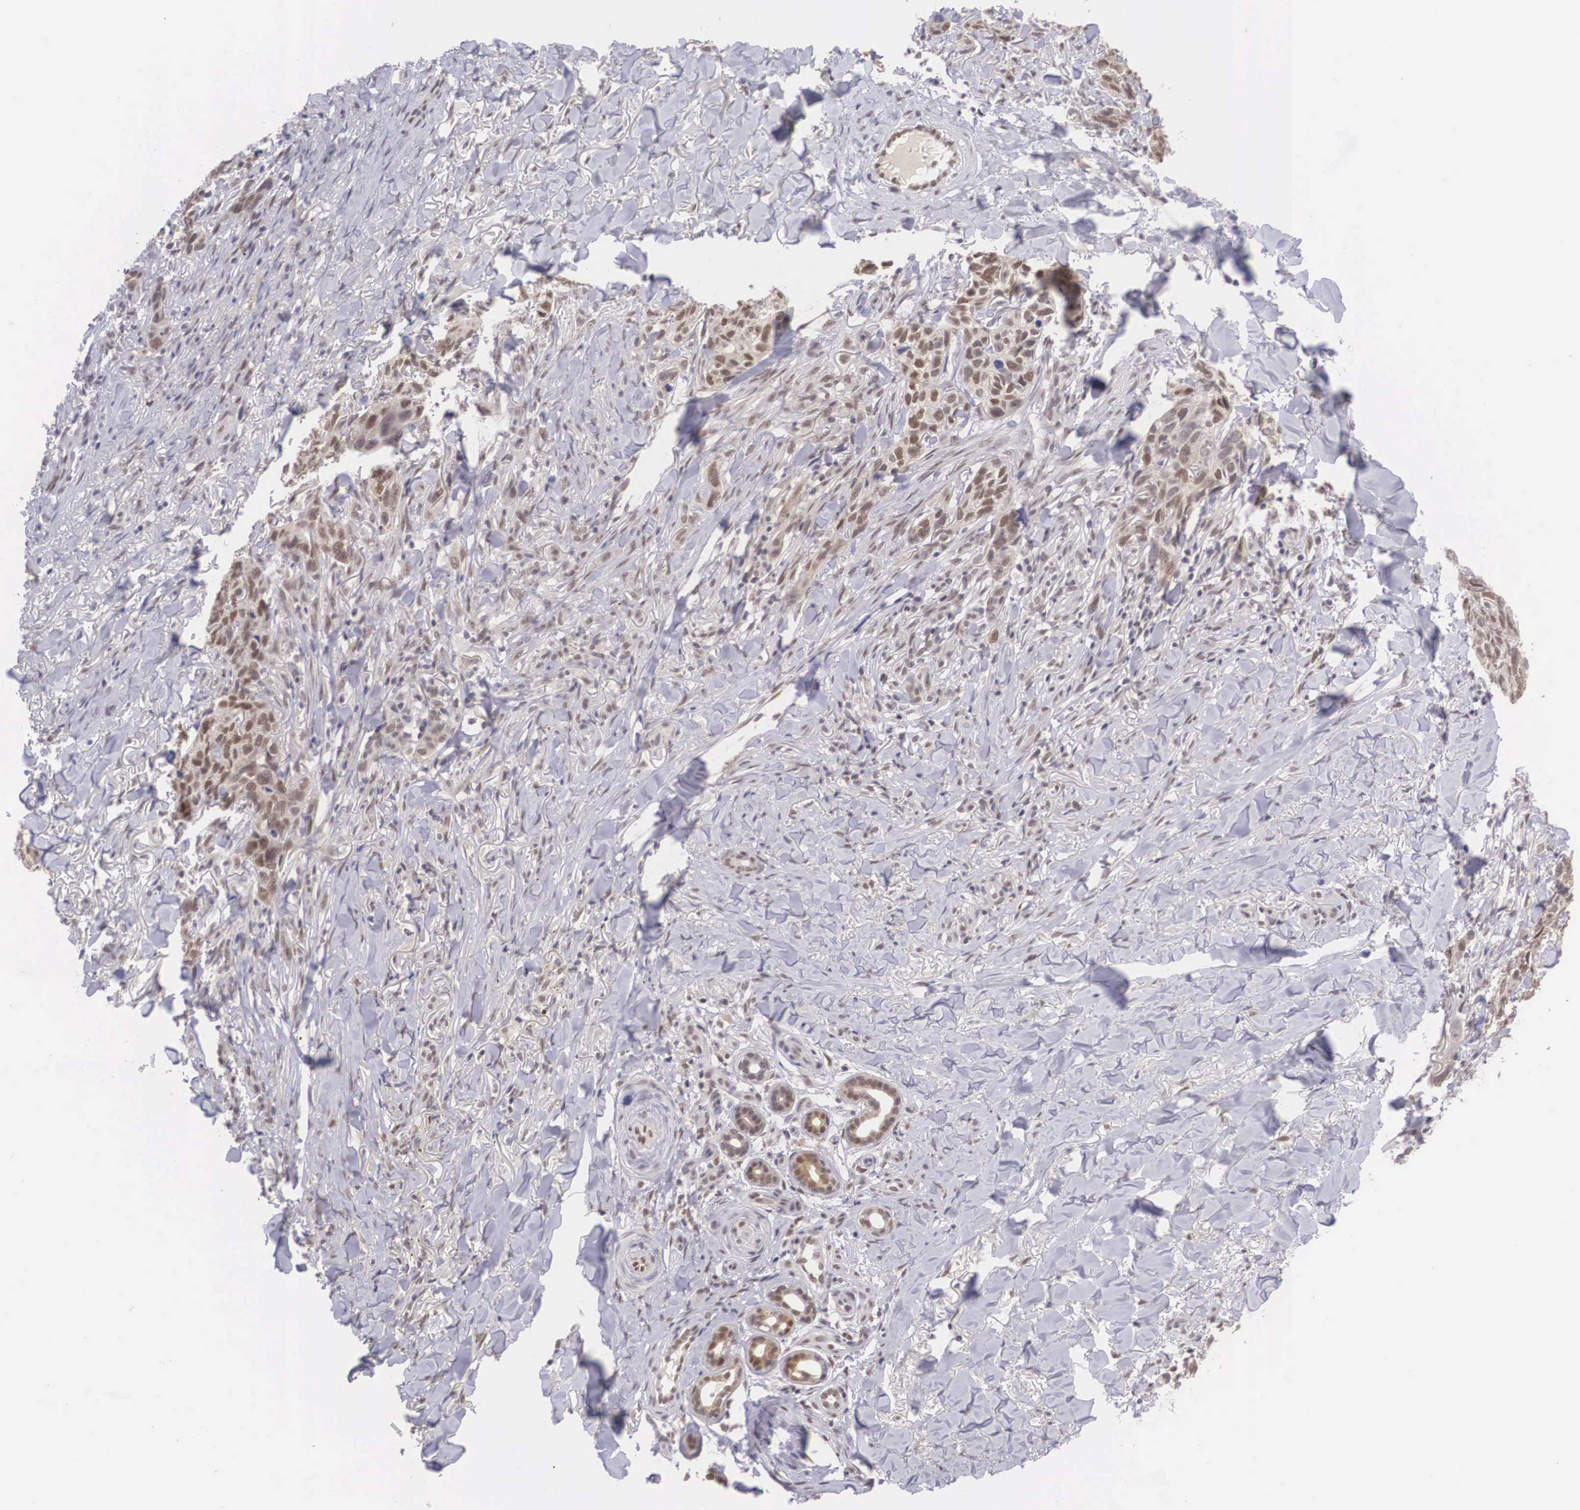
{"staining": {"intensity": "moderate", "quantity": ">75%", "location": "cytoplasmic/membranous,nuclear"}, "tissue": "skin cancer", "cell_type": "Tumor cells", "image_type": "cancer", "snomed": [{"axis": "morphology", "description": "Normal tissue, NOS"}, {"axis": "morphology", "description": "Basal cell carcinoma"}, {"axis": "topography", "description": "Skin"}], "caption": "Human basal cell carcinoma (skin) stained with a brown dye displays moderate cytoplasmic/membranous and nuclear positive staining in approximately >75% of tumor cells.", "gene": "NINL", "patient": {"sex": "male", "age": 81}}